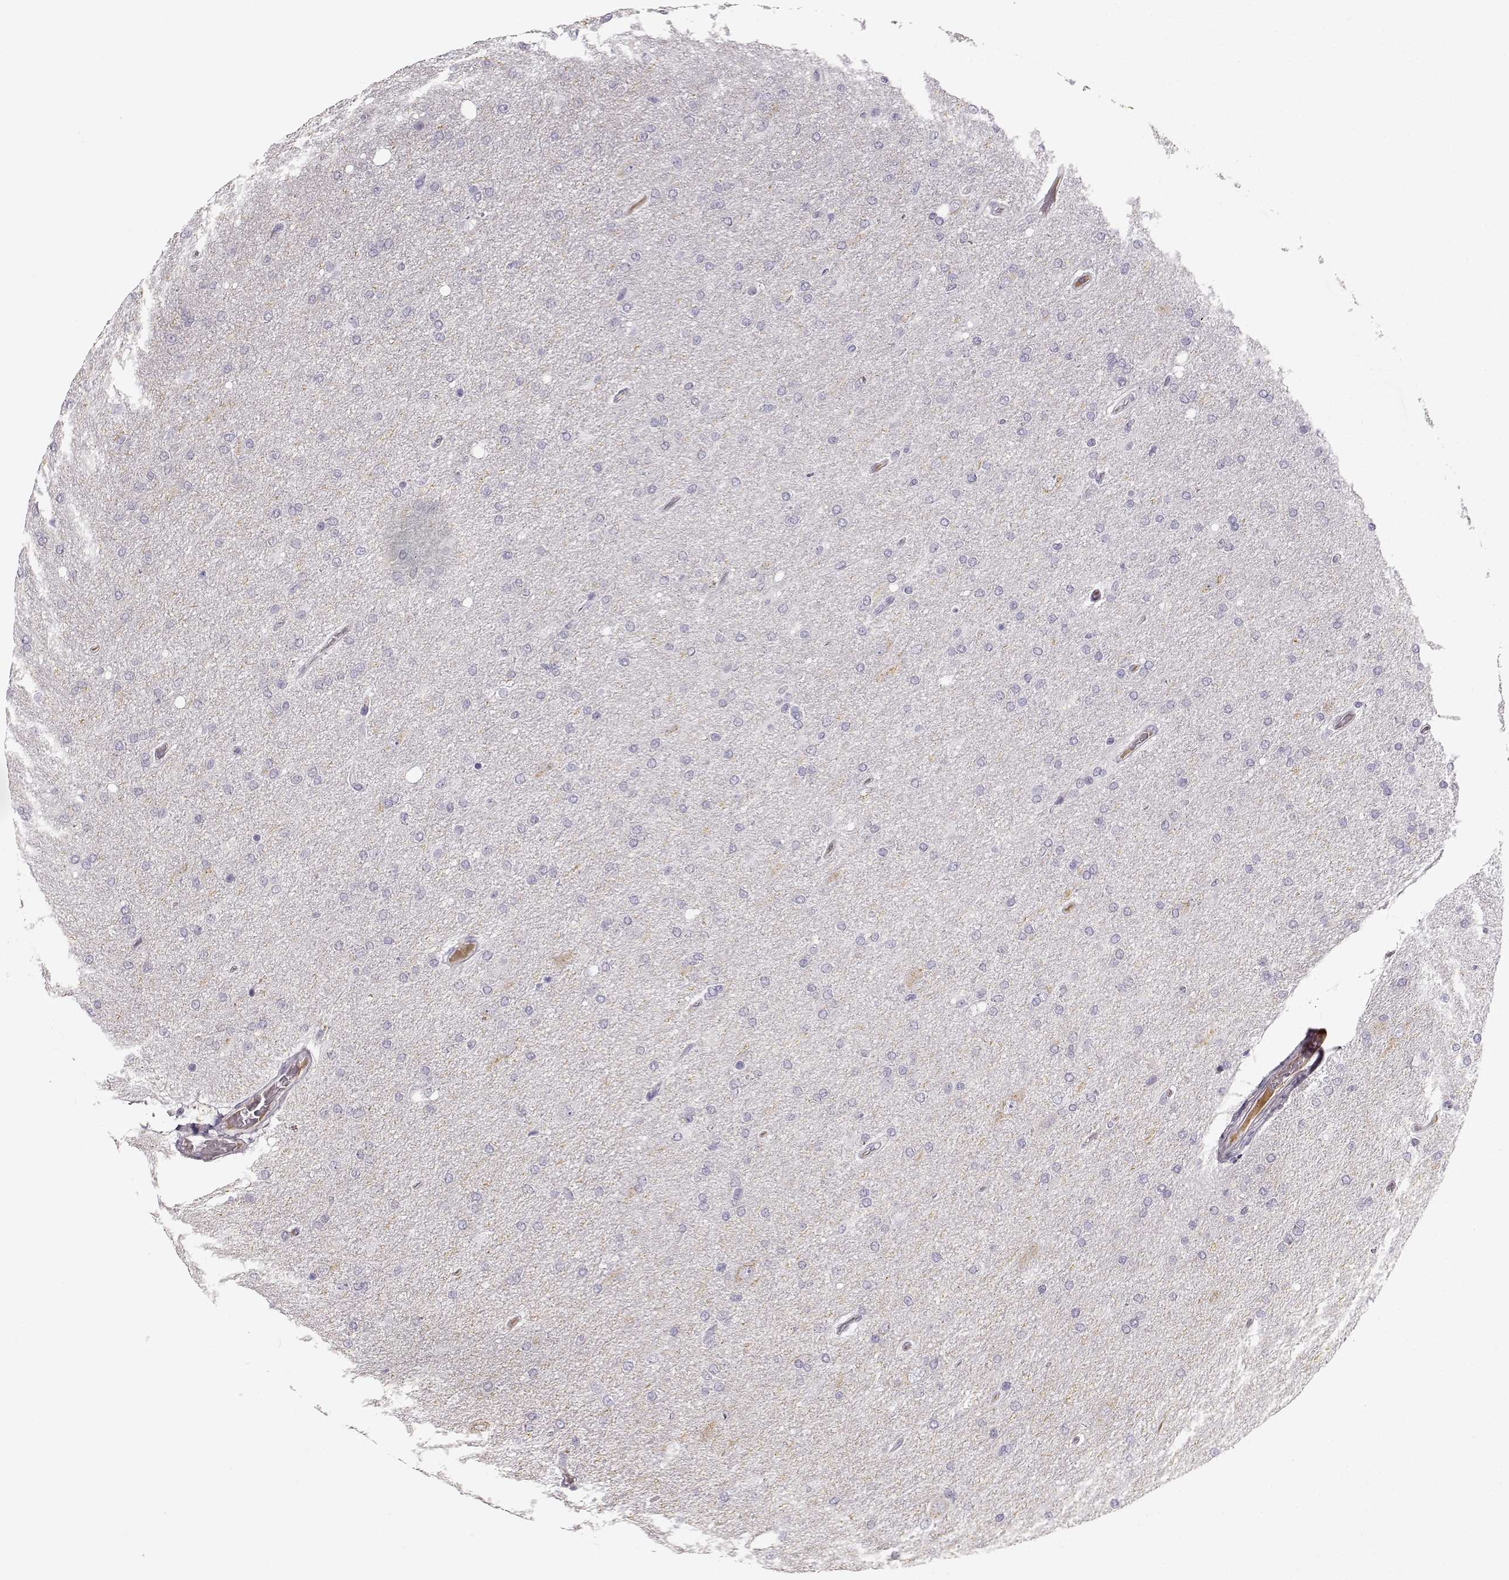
{"staining": {"intensity": "negative", "quantity": "none", "location": "none"}, "tissue": "glioma", "cell_type": "Tumor cells", "image_type": "cancer", "snomed": [{"axis": "morphology", "description": "Glioma, malignant, High grade"}, {"axis": "topography", "description": "Cerebral cortex"}], "caption": "An image of human glioma is negative for staining in tumor cells. (DAB immunohistochemistry with hematoxylin counter stain).", "gene": "KIAA0319", "patient": {"sex": "male", "age": 70}}